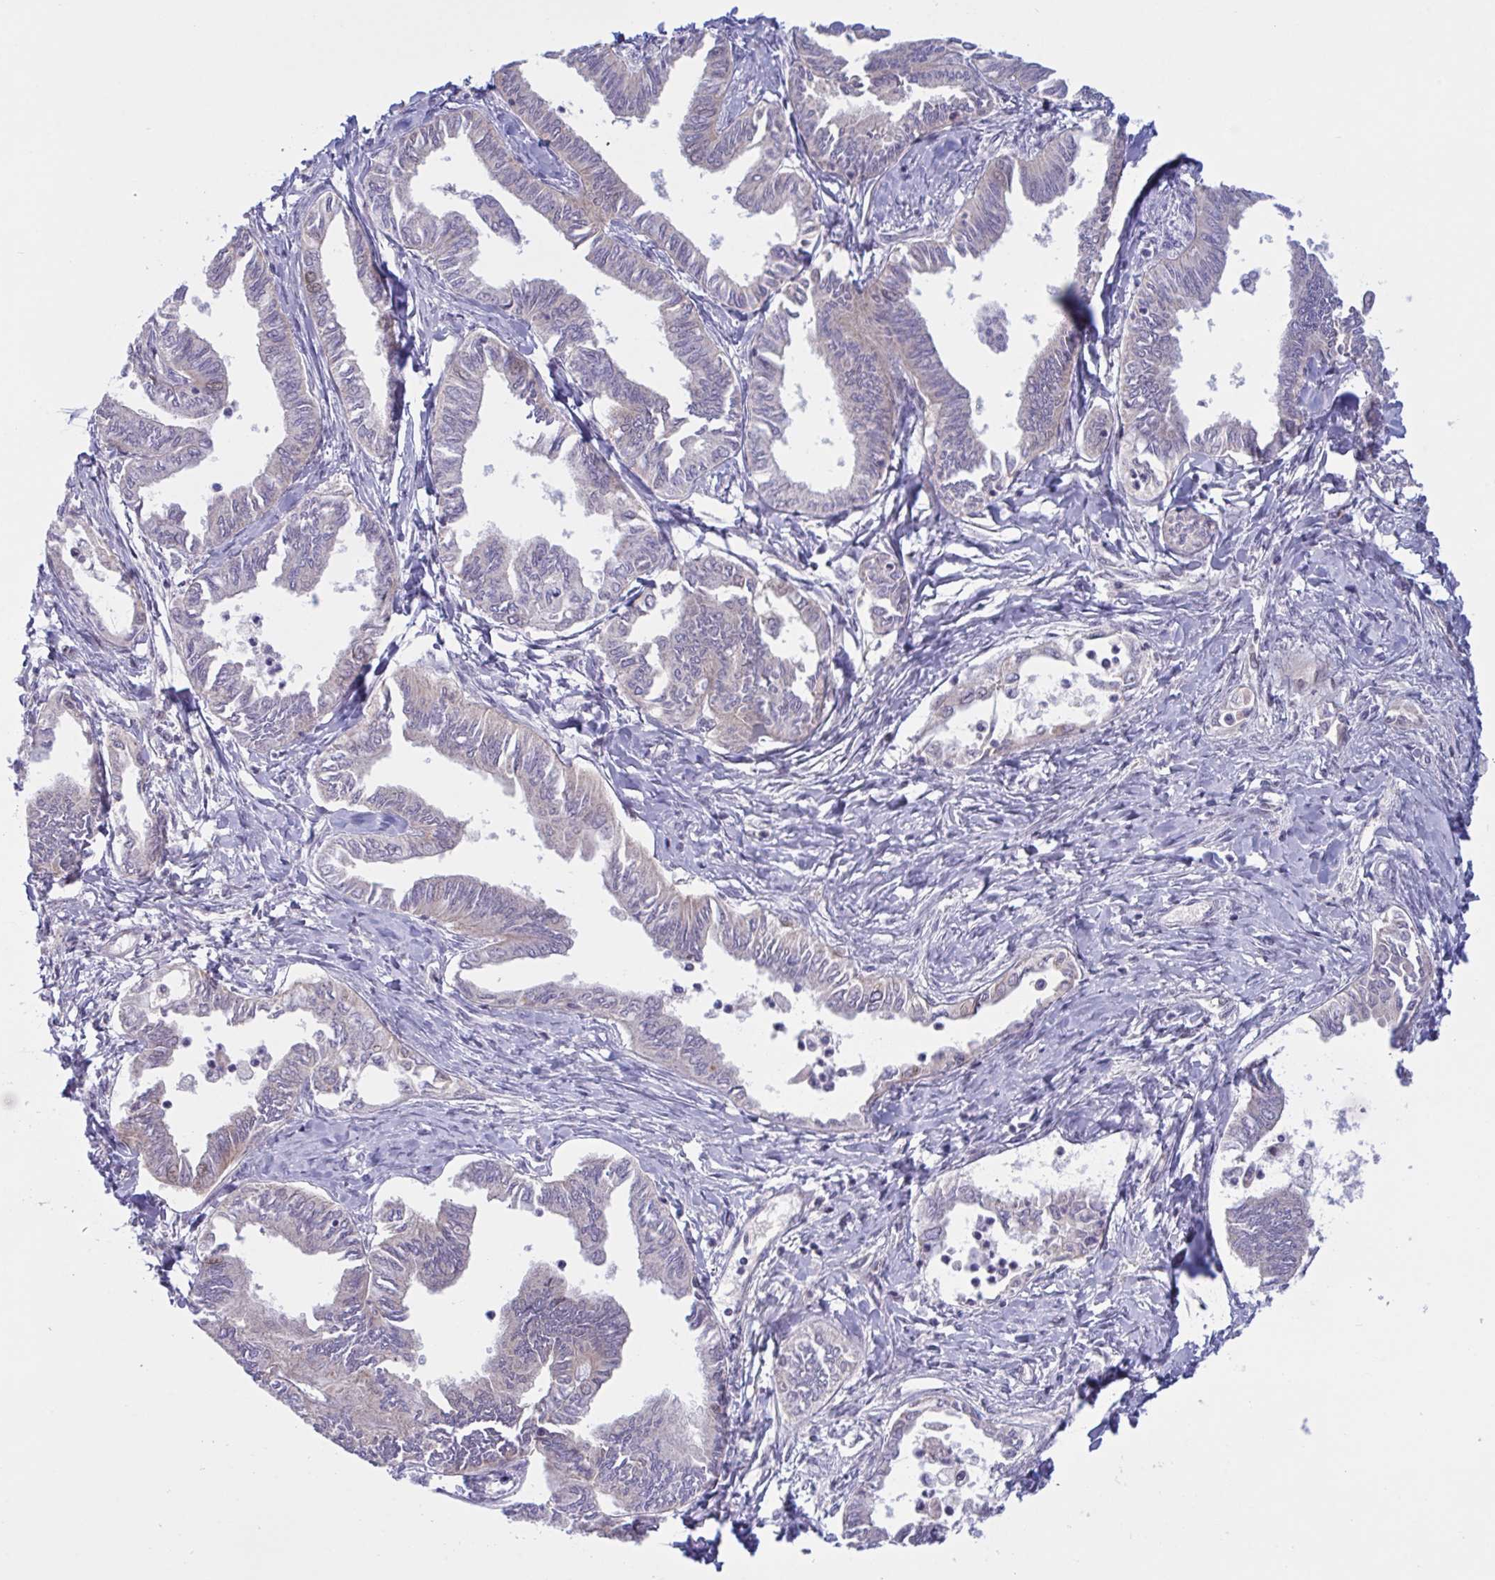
{"staining": {"intensity": "negative", "quantity": "none", "location": "none"}, "tissue": "ovarian cancer", "cell_type": "Tumor cells", "image_type": "cancer", "snomed": [{"axis": "morphology", "description": "Carcinoma, endometroid"}, {"axis": "topography", "description": "Ovary"}], "caption": "There is no significant expression in tumor cells of endometroid carcinoma (ovarian).", "gene": "VWC2", "patient": {"sex": "female", "age": 70}}